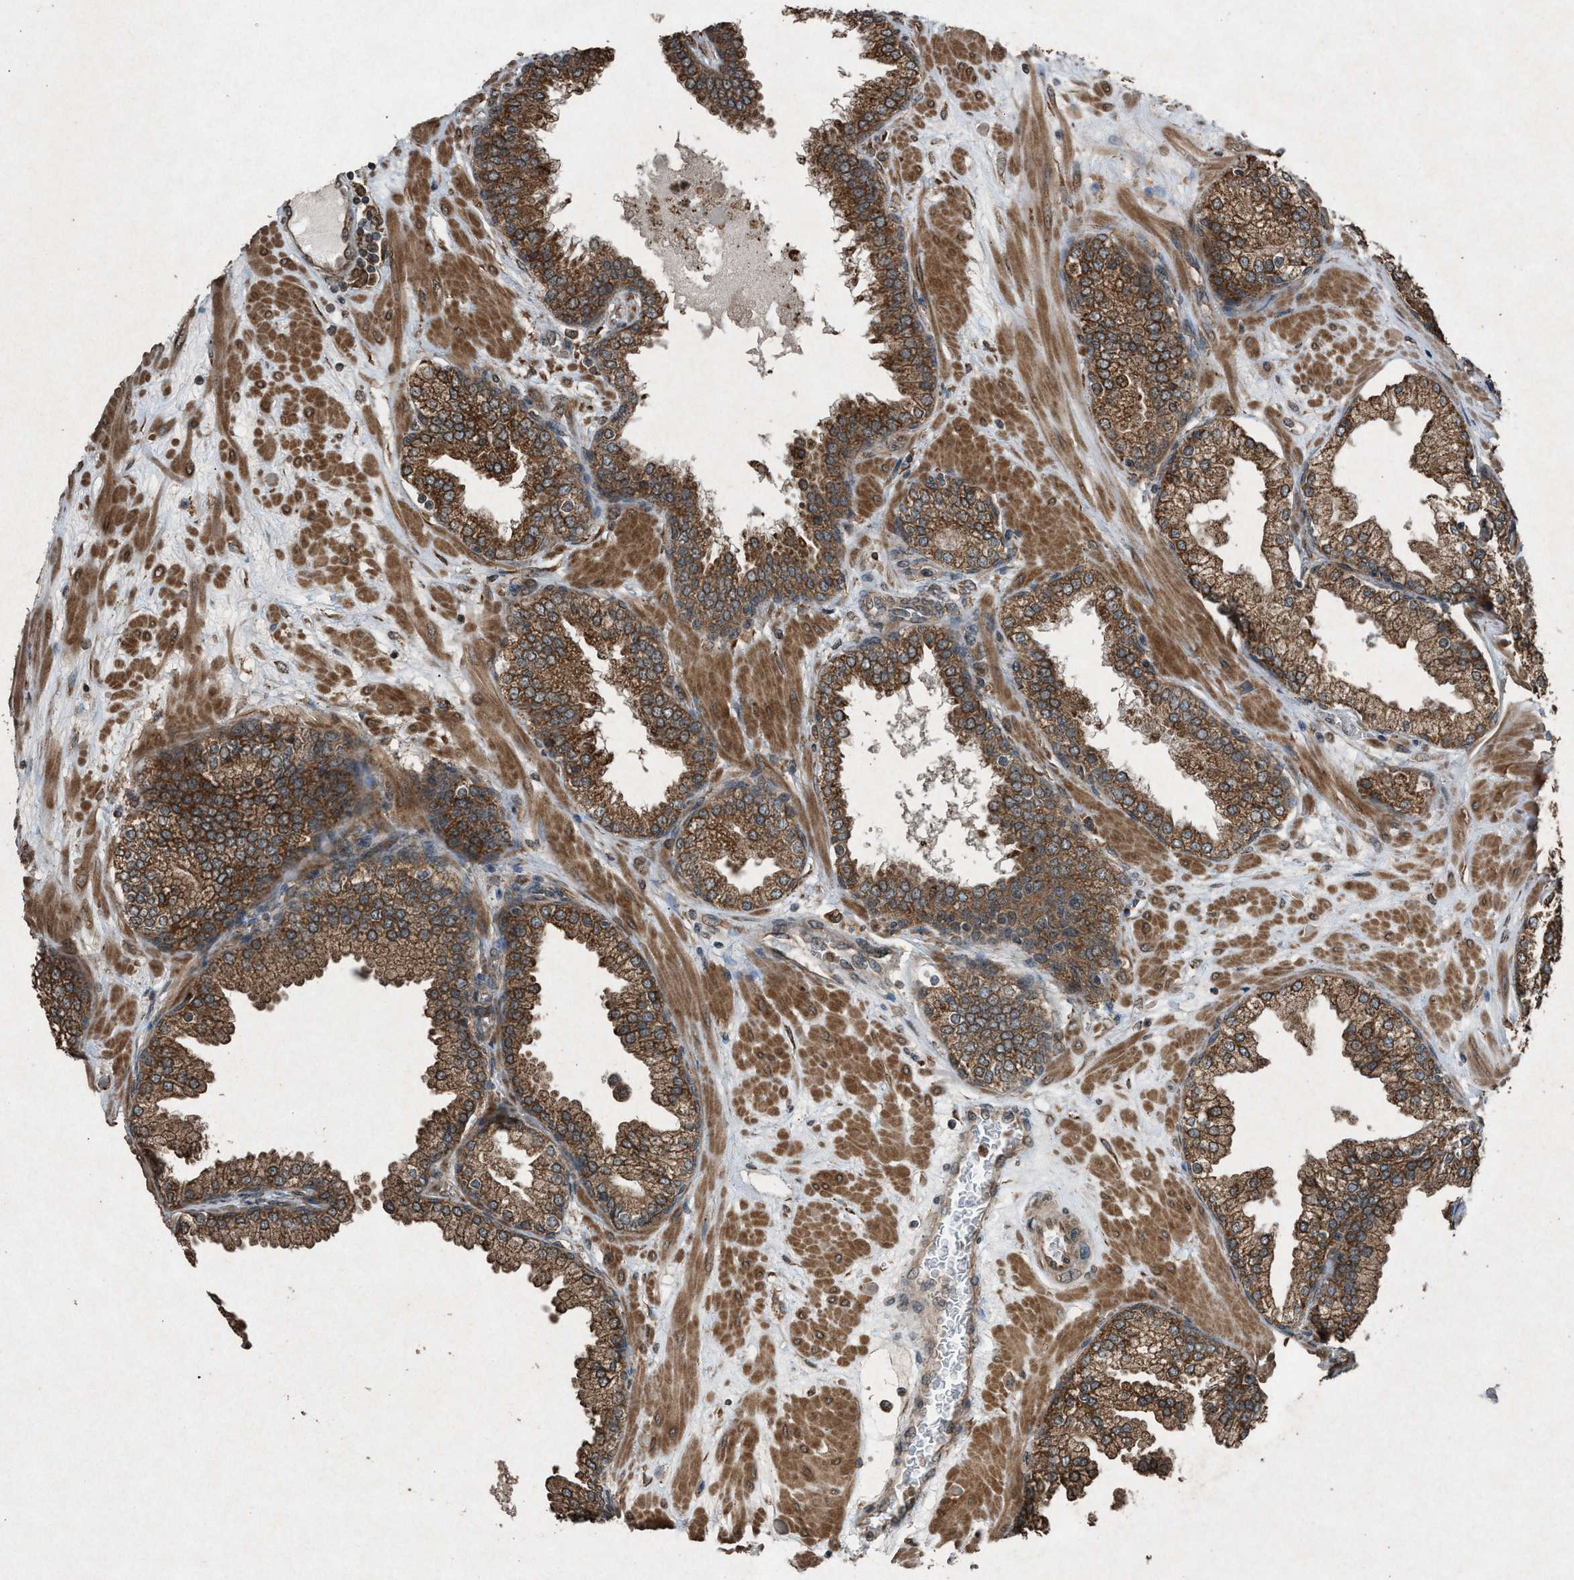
{"staining": {"intensity": "moderate", "quantity": ">75%", "location": "cytoplasmic/membranous"}, "tissue": "prostate", "cell_type": "Glandular cells", "image_type": "normal", "snomed": [{"axis": "morphology", "description": "Normal tissue, NOS"}, {"axis": "topography", "description": "Prostate"}], "caption": "This photomicrograph exhibits immunohistochemistry staining of normal prostate, with medium moderate cytoplasmic/membranous staining in approximately >75% of glandular cells.", "gene": "CALR", "patient": {"sex": "male", "age": 51}}